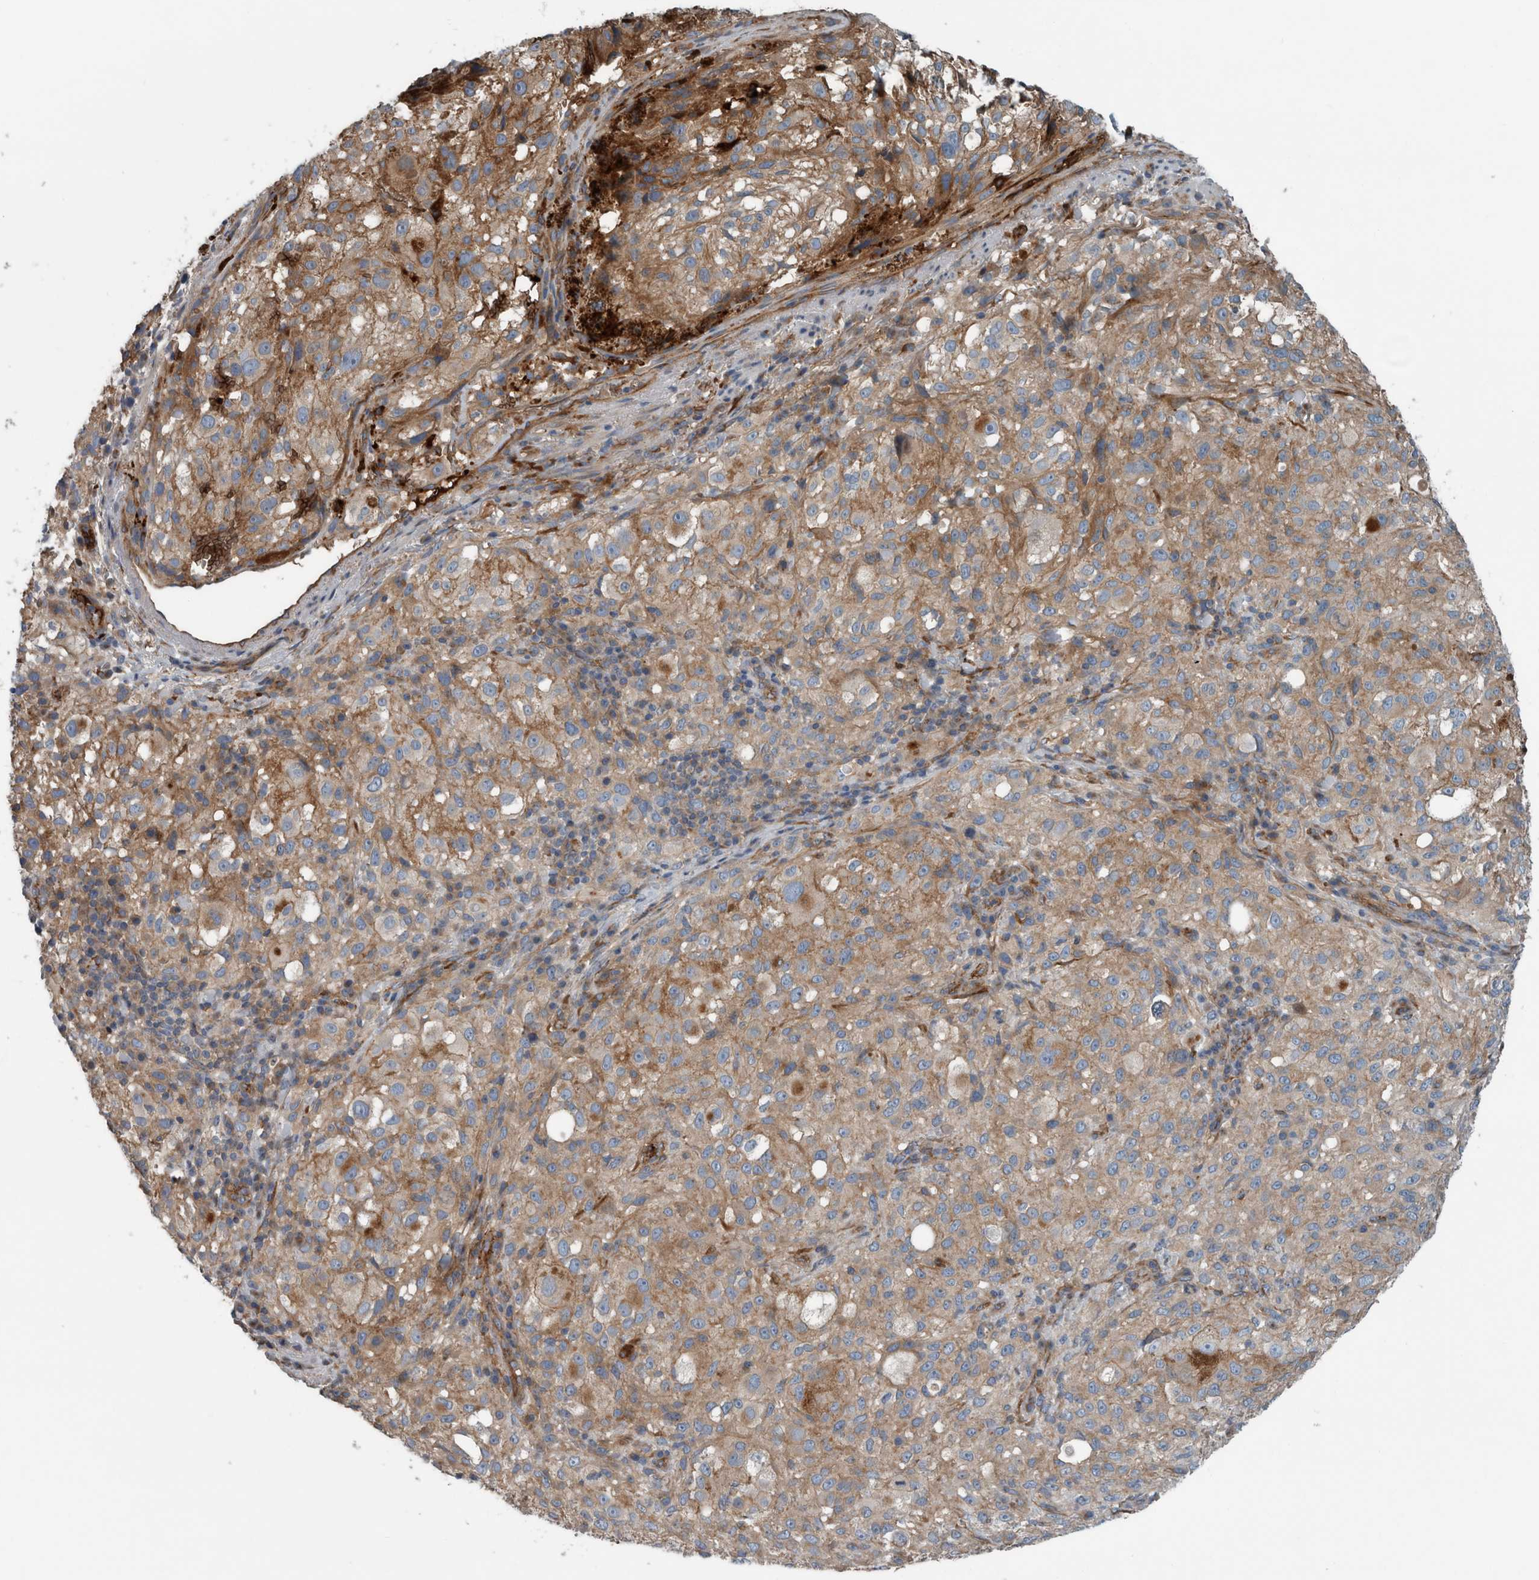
{"staining": {"intensity": "moderate", "quantity": "25%-75%", "location": "cytoplasmic/membranous"}, "tissue": "melanoma", "cell_type": "Tumor cells", "image_type": "cancer", "snomed": [{"axis": "morphology", "description": "Necrosis, NOS"}, {"axis": "morphology", "description": "Malignant melanoma, NOS"}, {"axis": "topography", "description": "Skin"}], "caption": "IHC micrograph of neoplastic tissue: melanoma stained using immunohistochemistry (IHC) demonstrates medium levels of moderate protein expression localized specifically in the cytoplasmic/membranous of tumor cells, appearing as a cytoplasmic/membranous brown color.", "gene": "GLT8D2", "patient": {"sex": "female", "age": 87}}